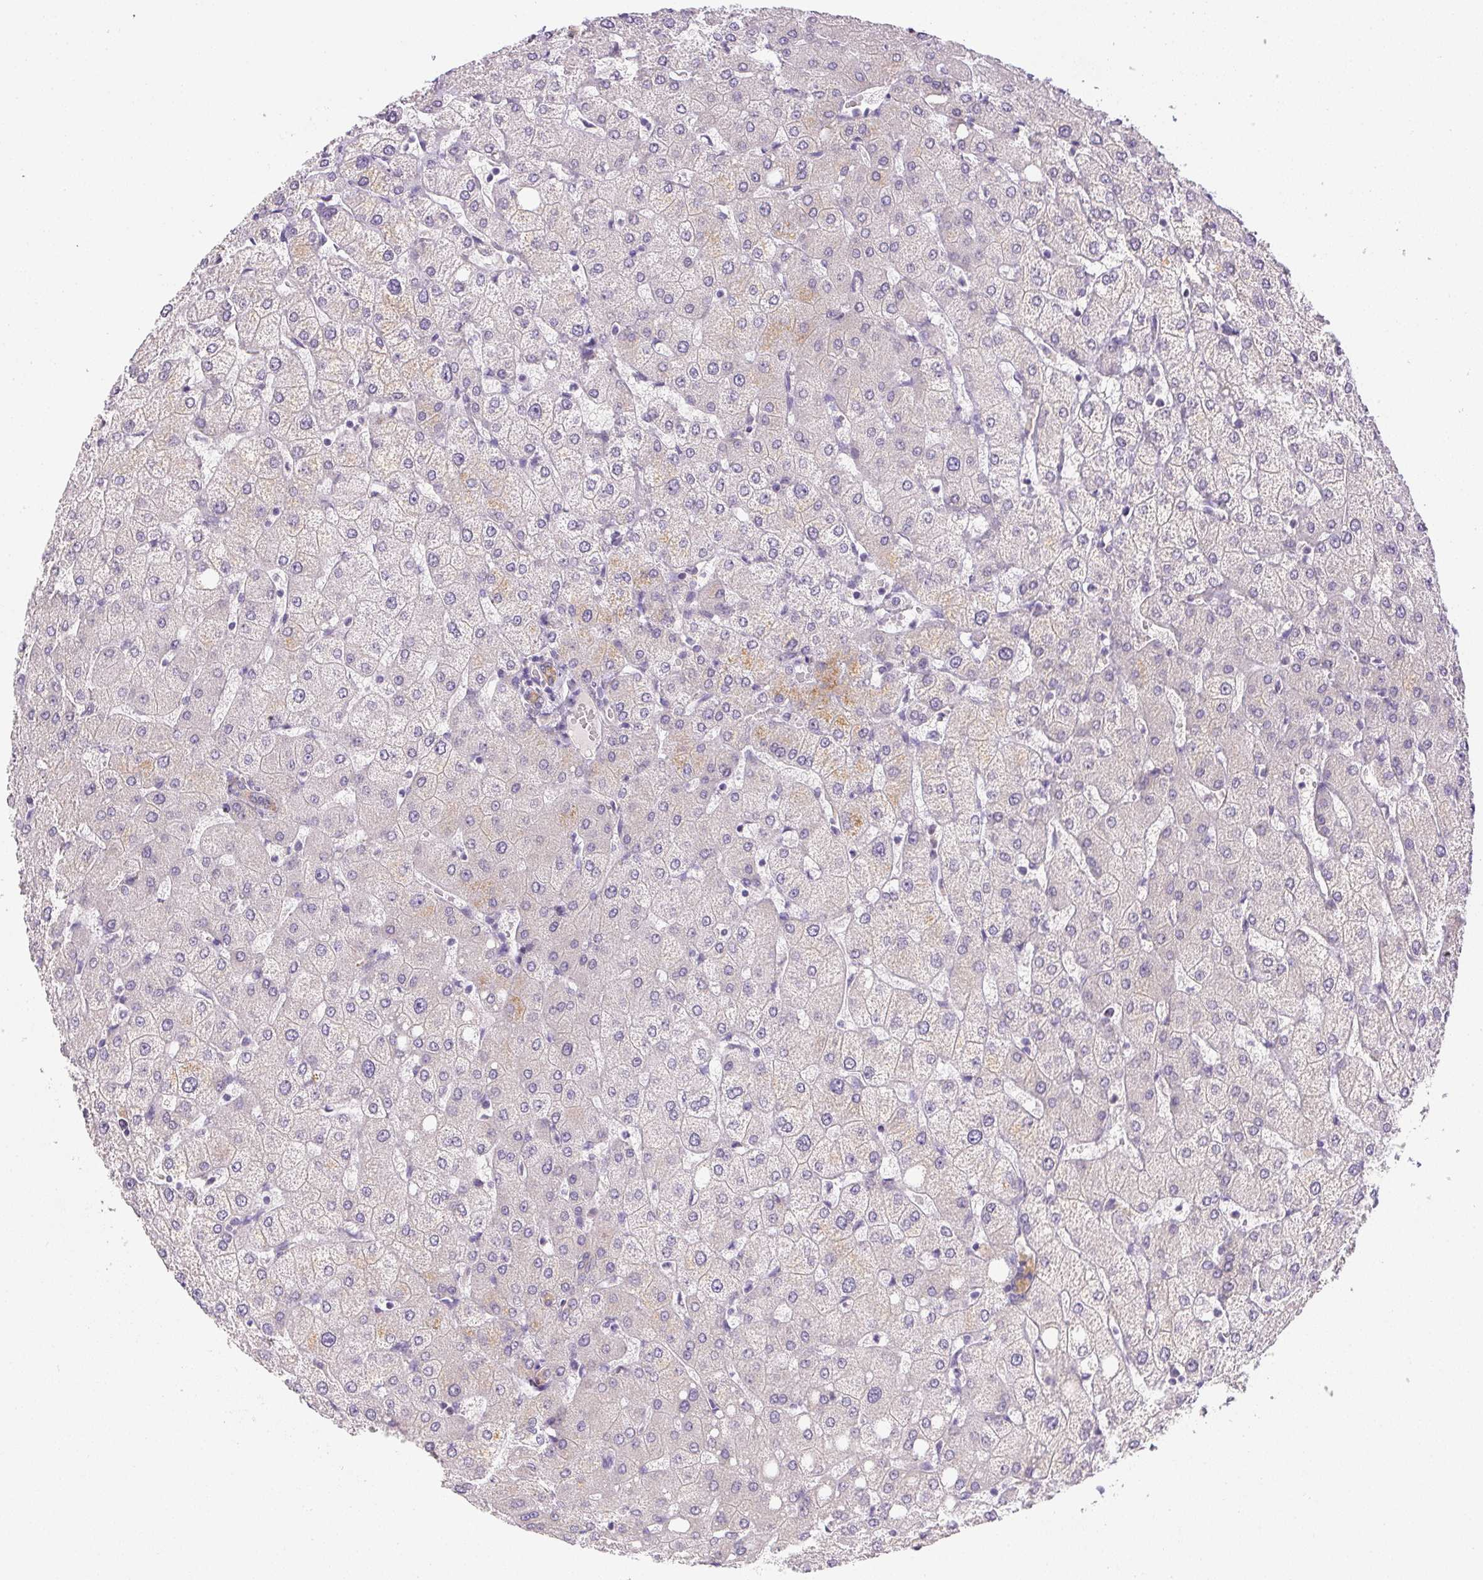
{"staining": {"intensity": "weak", "quantity": "25%-75%", "location": "cytoplasmic/membranous"}, "tissue": "liver", "cell_type": "Cholangiocytes", "image_type": "normal", "snomed": [{"axis": "morphology", "description": "Normal tissue, NOS"}, {"axis": "topography", "description": "Liver"}], "caption": "High-magnification brightfield microscopy of unremarkable liver stained with DAB (3,3'-diaminobenzidine) (brown) and counterstained with hematoxylin (blue). cholangiocytes exhibit weak cytoplasmic/membranous staining is present in approximately25%-75% of cells. (DAB (3,3'-diaminobenzidine) IHC, brown staining for protein, blue staining for nuclei).", "gene": "SLC17A7", "patient": {"sex": "female", "age": 54}}